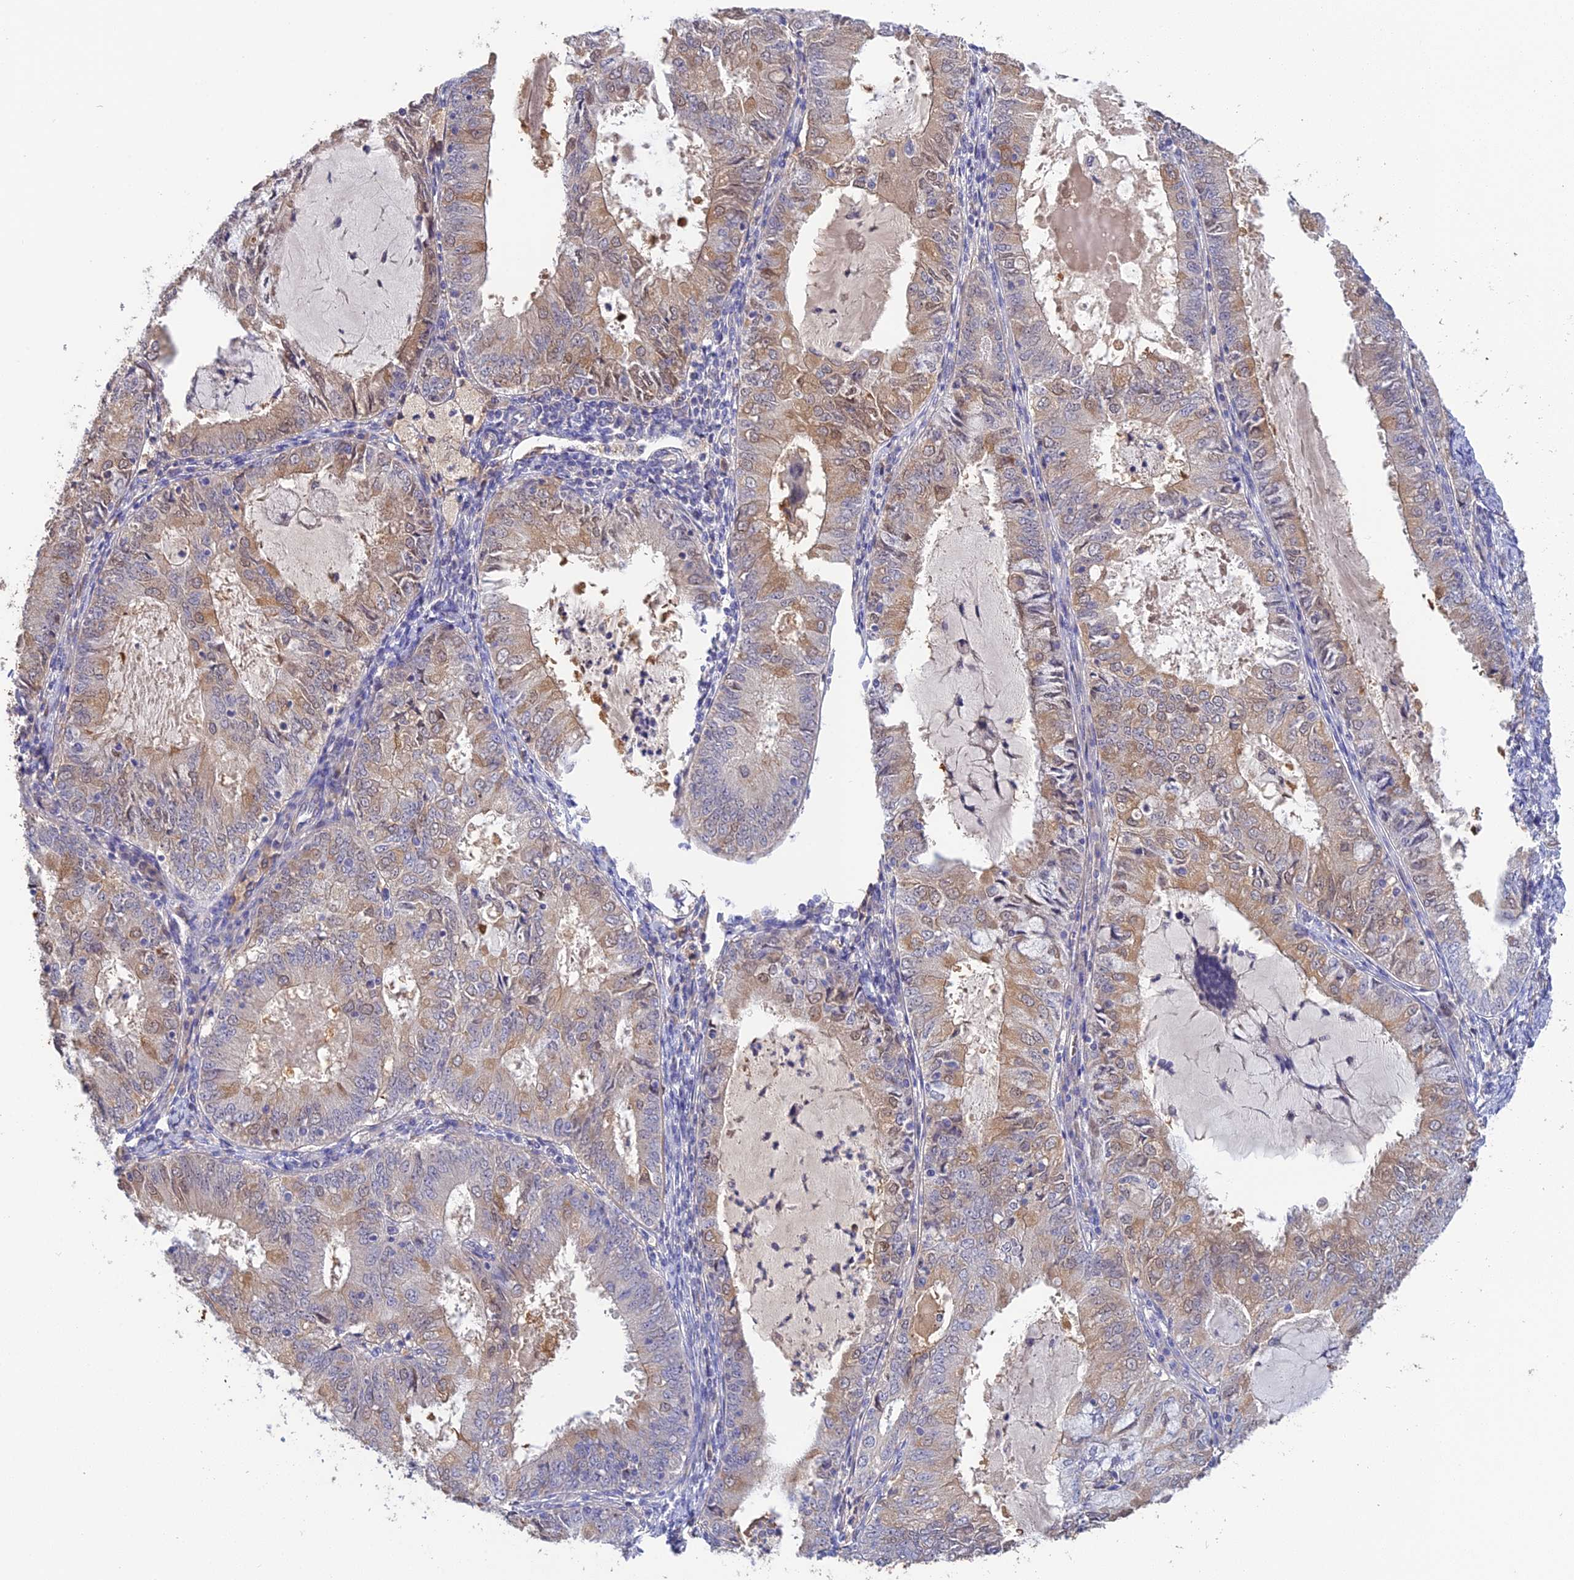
{"staining": {"intensity": "weak", "quantity": "<25%", "location": "cytoplasmic/membranous"}, "tissue": "endometrial cancer", "cell_type": "Tumor cells", "image_type": "cancer", "snomed": [{"axis": "morphology", "description": "Adenocarcinoma, NOS"}, {"axis": "topography", "description": "Endometrium"}], "caption": "An immunohistochemistry micrograph of endometrial cancer is shown. There is no staining in tumor cells of endometrial cancer.", "gene": "PZP", "patient": {"sex": "female", "age": 57}}